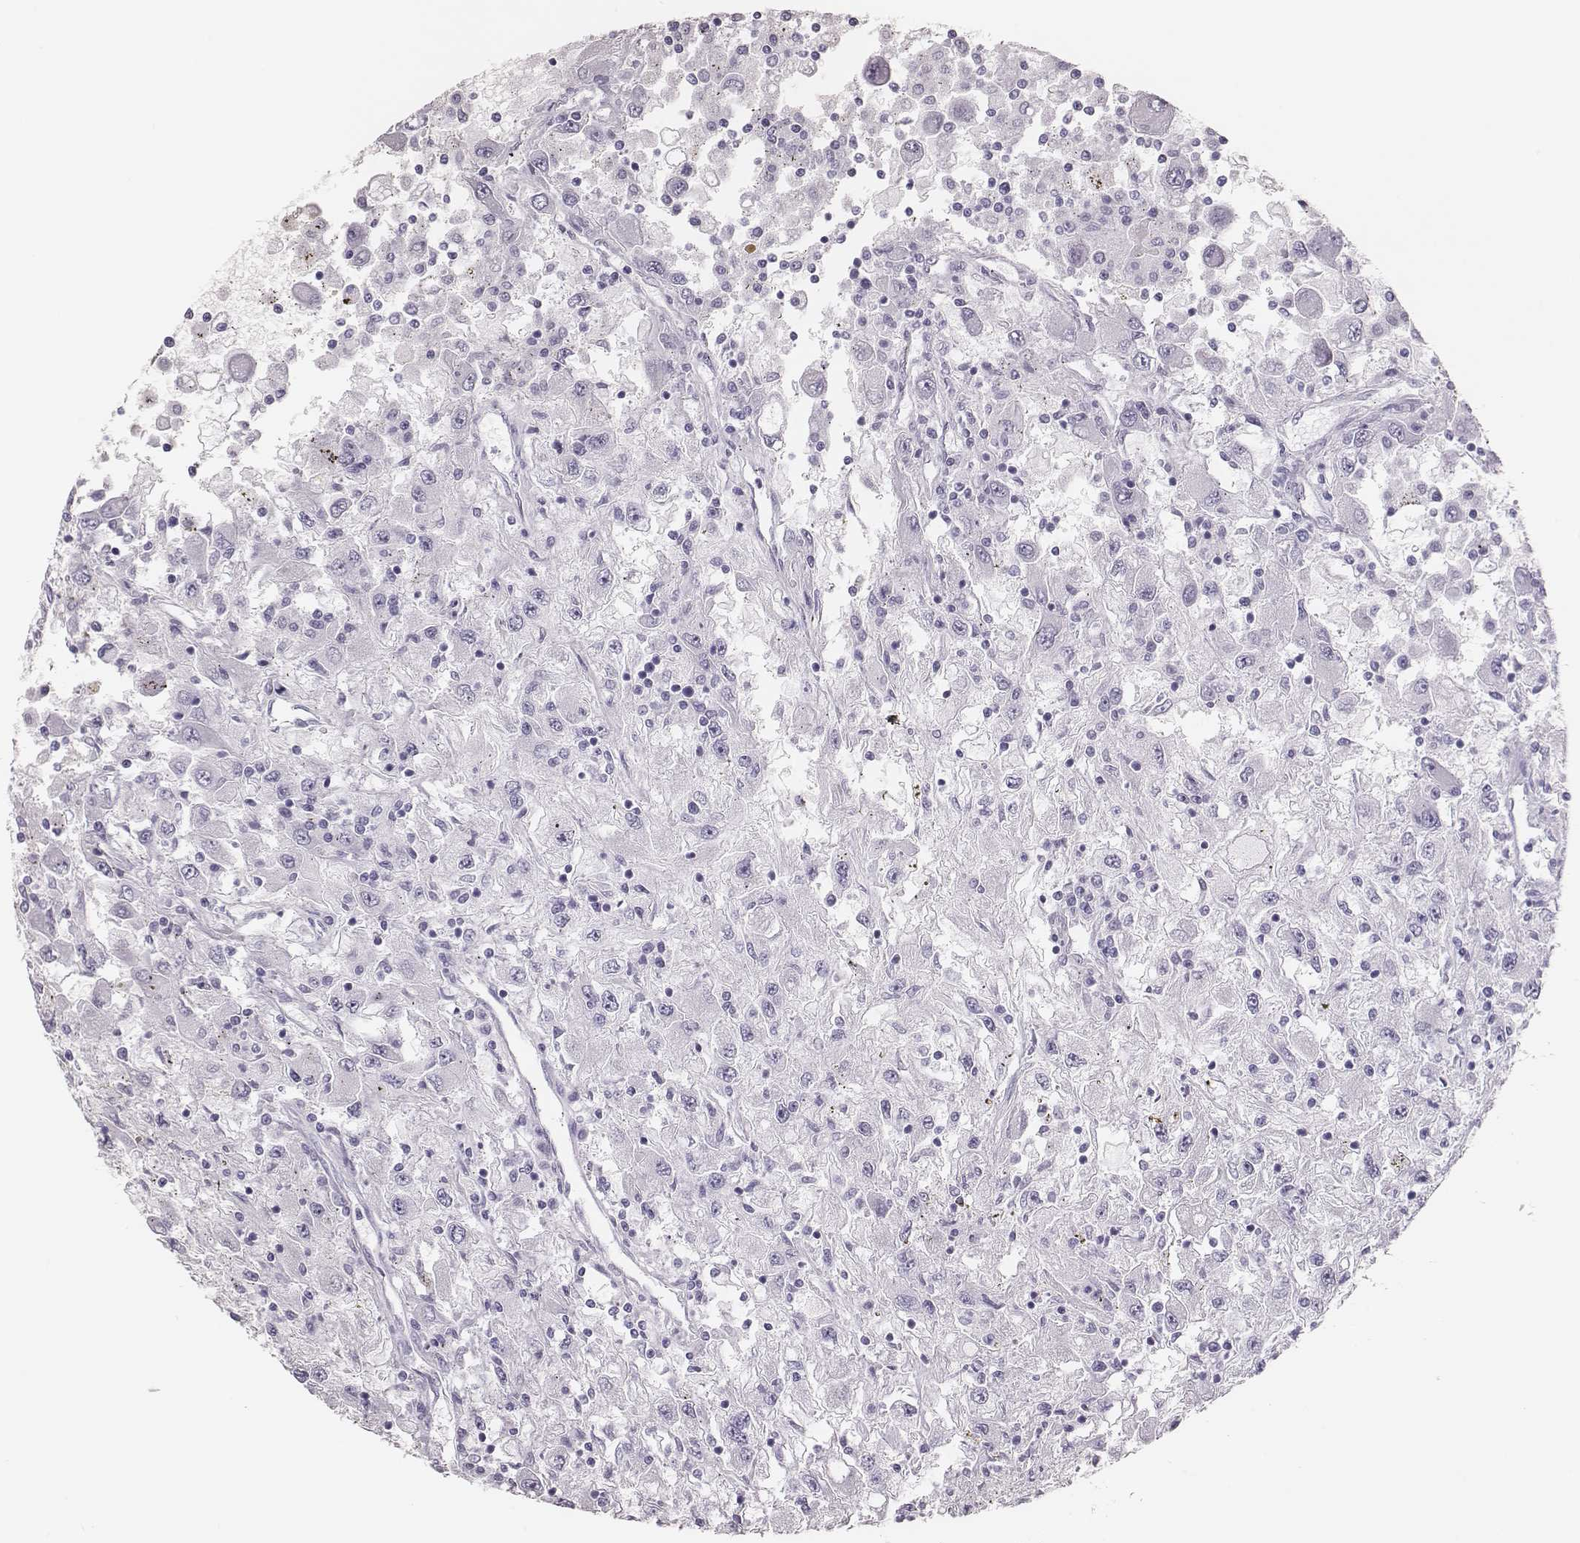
{"staining": {"intensity": "negative", "quantity": "none", "location": "none"}, "tissue": "renal cancer", "cell_type": "Tumor cells", "image_type": "cancer", "snomed": [{"axis": "morphology", "description": "Adenocarcinoma, NOS"}, {"axis": "topography", "description": "Kidney"}], "caption": "The histopathology image shows no staining of tumor cells in renal cancer.", "gene": "H1-6", "patient": {"sex": "female", "age": 67}}